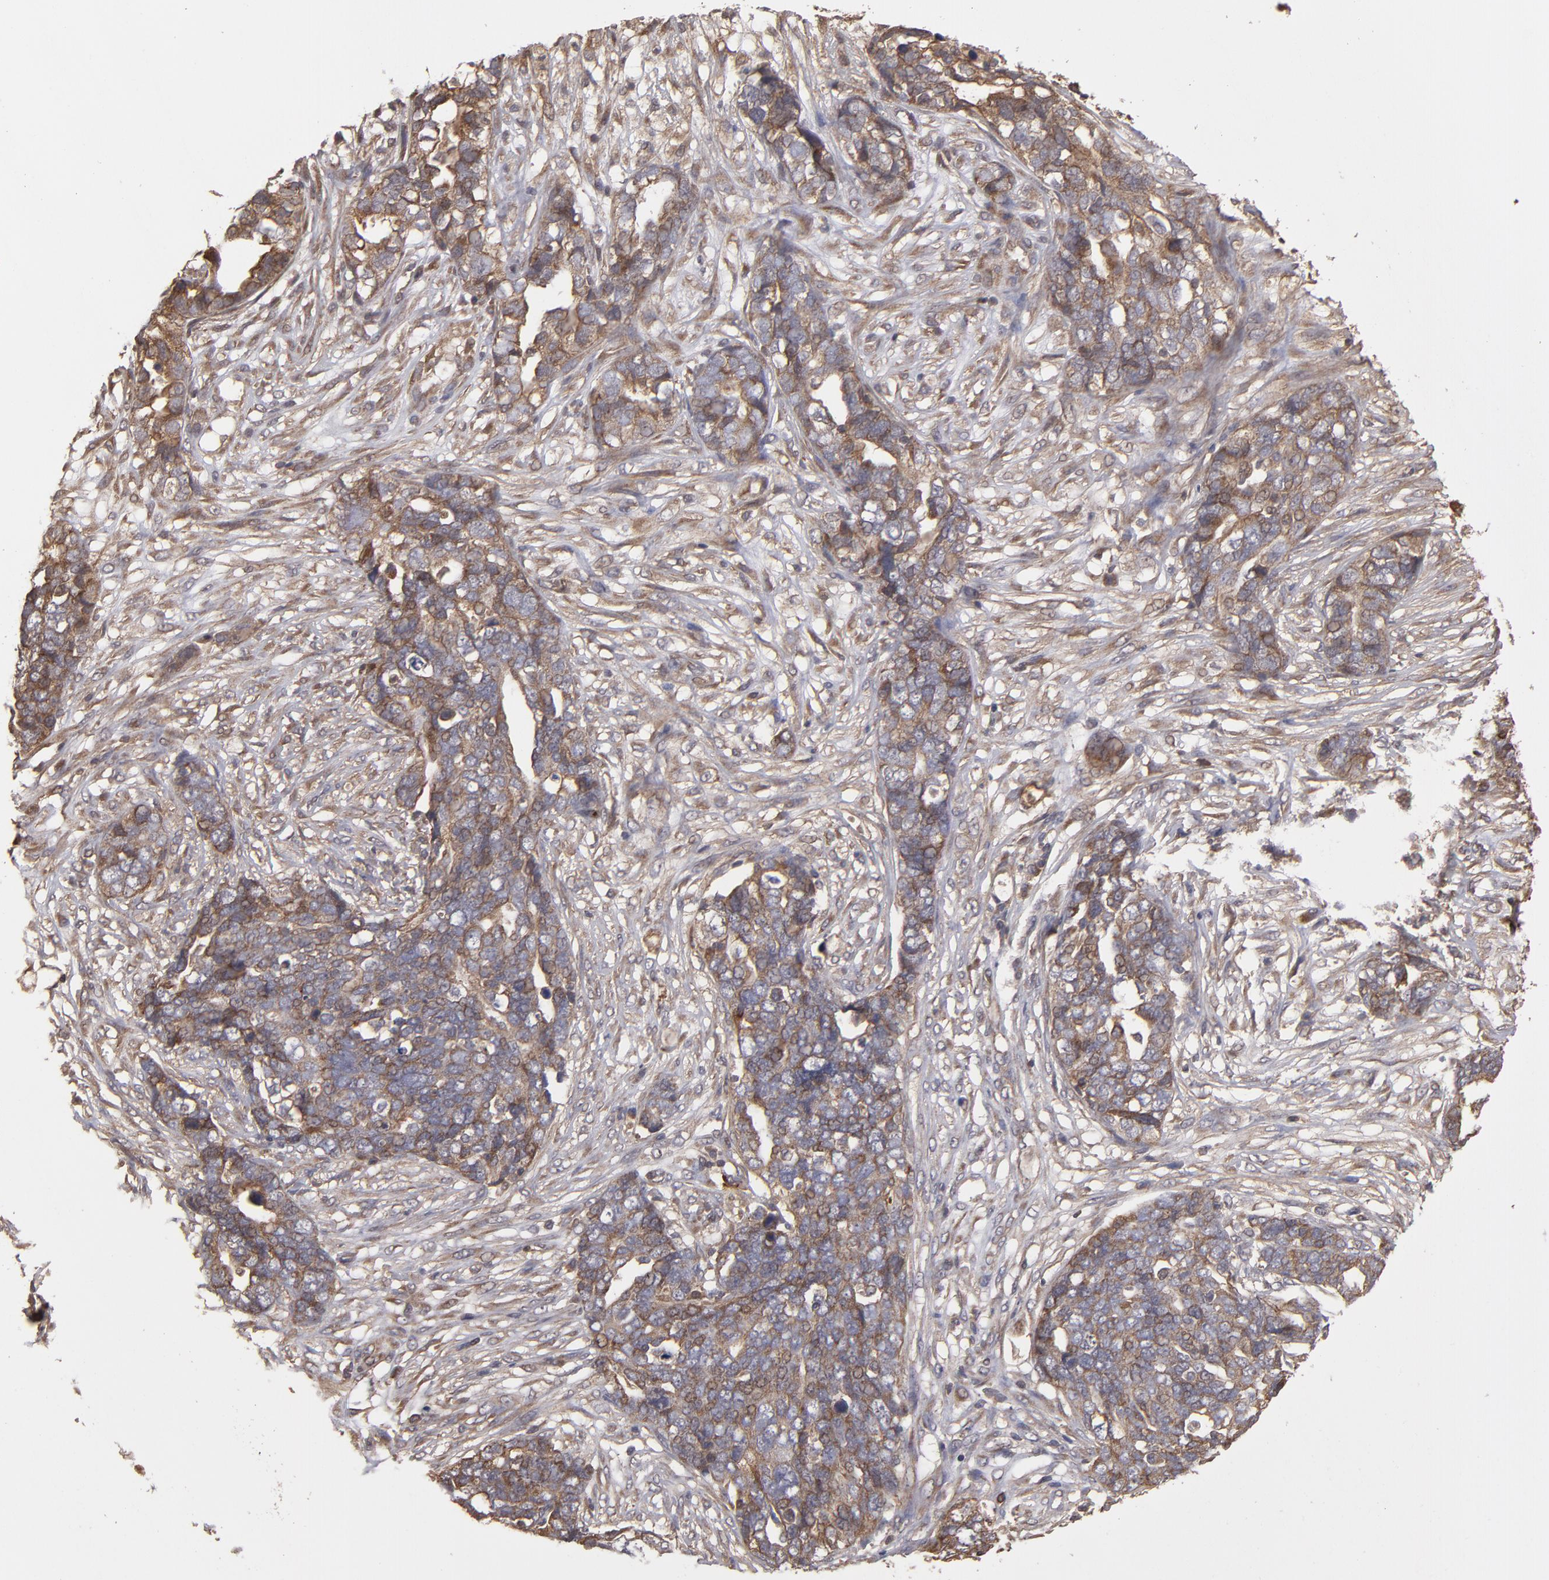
{"staining": {"intensity": "weak", "quantity": ">75%", "location": "cytoplasmic/membranous"}, "tissue": "ovarian cancer", "cell_type": "Tumor cells", "image_type": "cancer", "snomed": [{"axis": "morphology", "description": "Normal tissue, NOS"}, {"axis": "morphology", "description": "Cystadenocarcinoma, serous, NOS"}, {"axis": "topography", "description": "Fallopian tube"}, {"axis": "topography", "description": "Ovary"}], "caption": "A brown stain highlights weak cytoplasmic/membranous expression of a protein in human ovarian cancer (serous cystadenocarcinoma) tumor cells. The staining was performed using DAB, with brown indicating positive protein expression. Nuclei are stained blue with hematoxylin.", "gene": "RPS6KA6", "patient": {"sex": "female", "age": 56}}